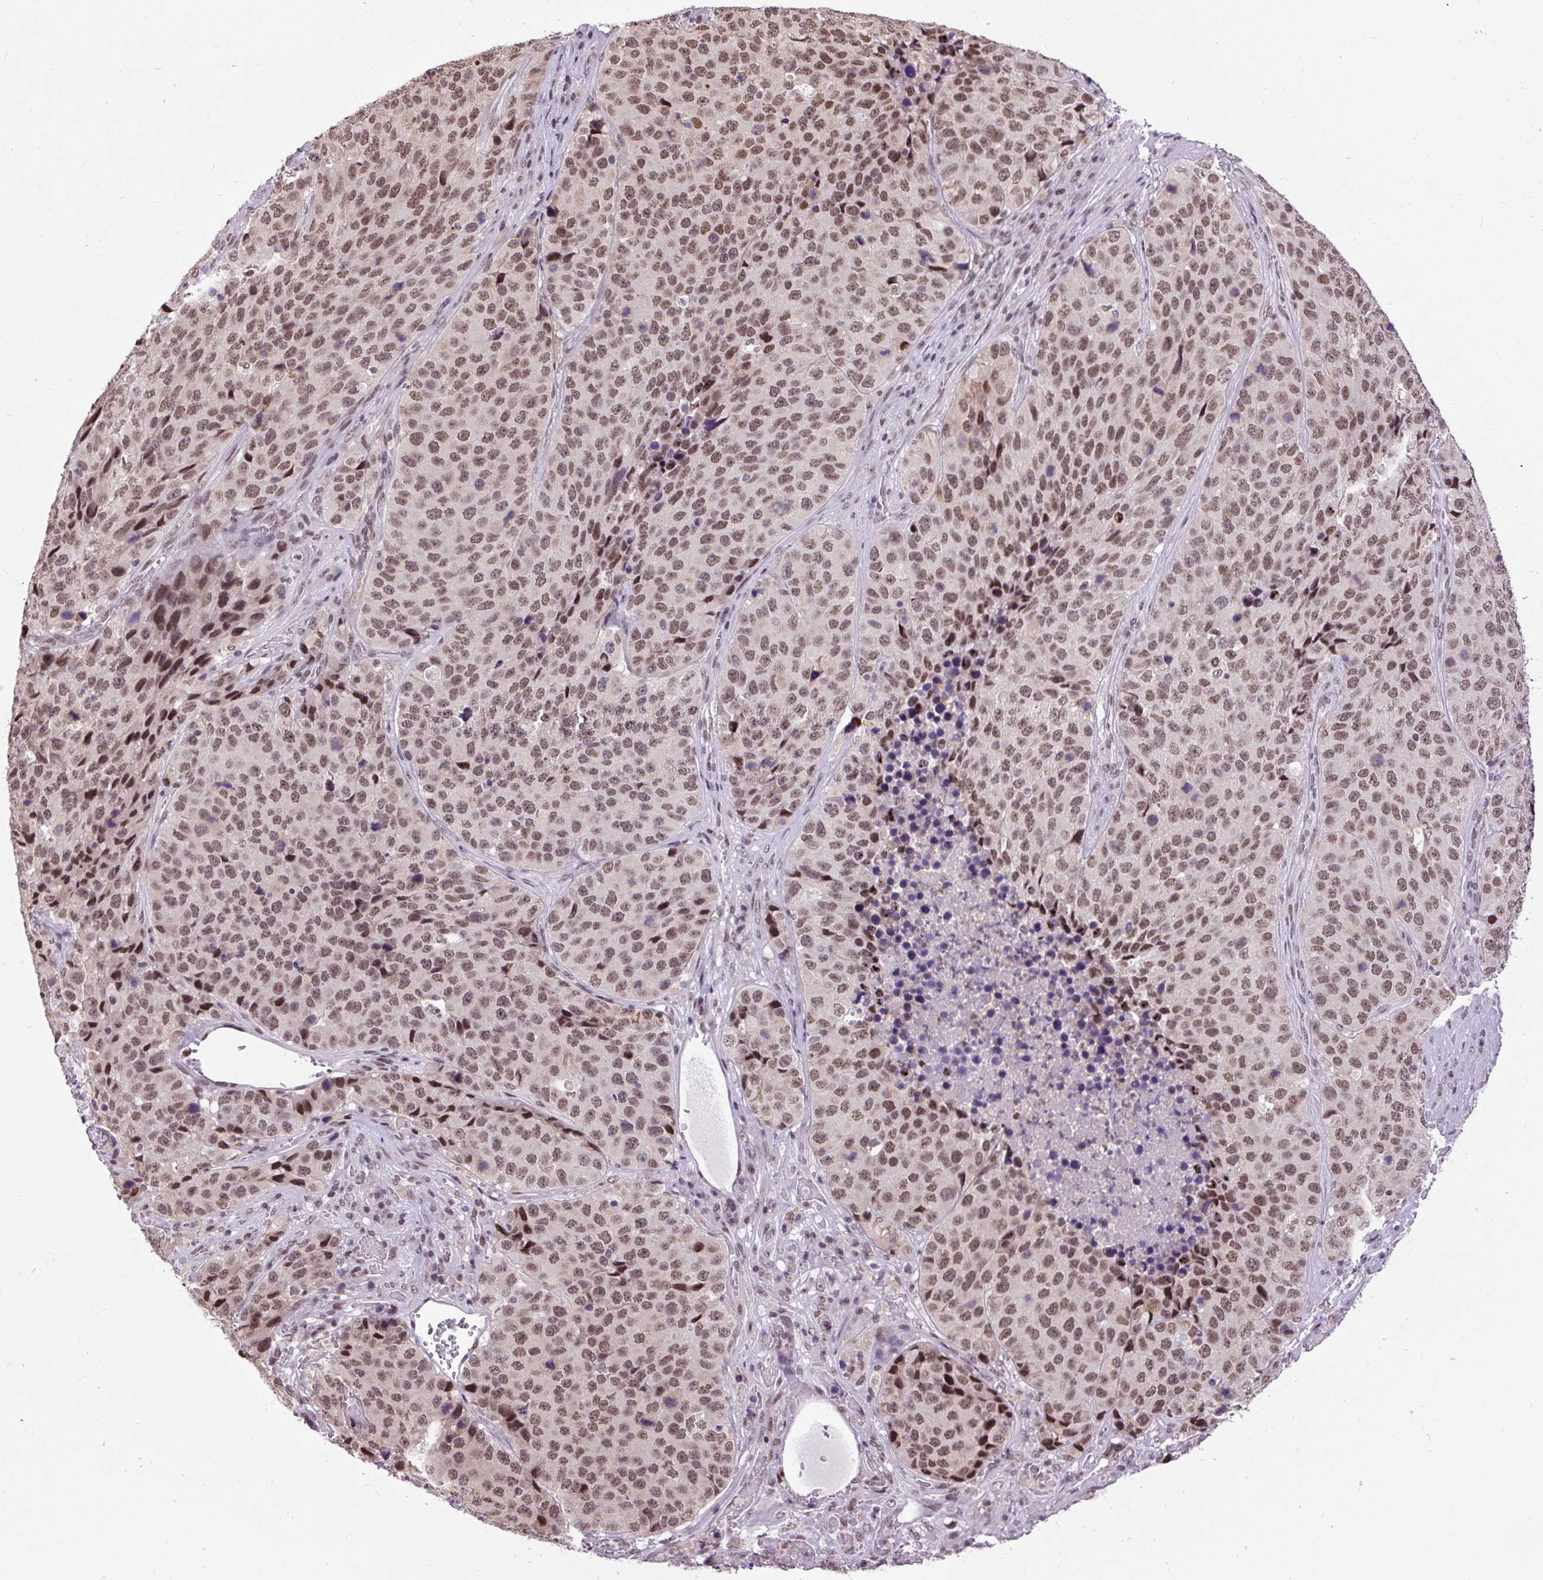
{"staining": {"intensity": "moderate", "quantity": ">75%", "location": "nuclear"}, "tissue": "stomach cancer", "cell_type": "Tumor cells", "image_type": "cancer", "snomed": [{"axis": "morphology", "description": "Adenocarcinoma, NOS"}, {"axis": "topography", "description": "Stomach"}], "caption": "Immunohistochemistry micrograph of human stomach adenocarcinoma stained for a protein (brown), which demonstrates medium levels of moderate nuclear expression in approximately >75% of tumor cells.", "gene": "ZNF672", "patient": {"sex": "male", "age": 71}}